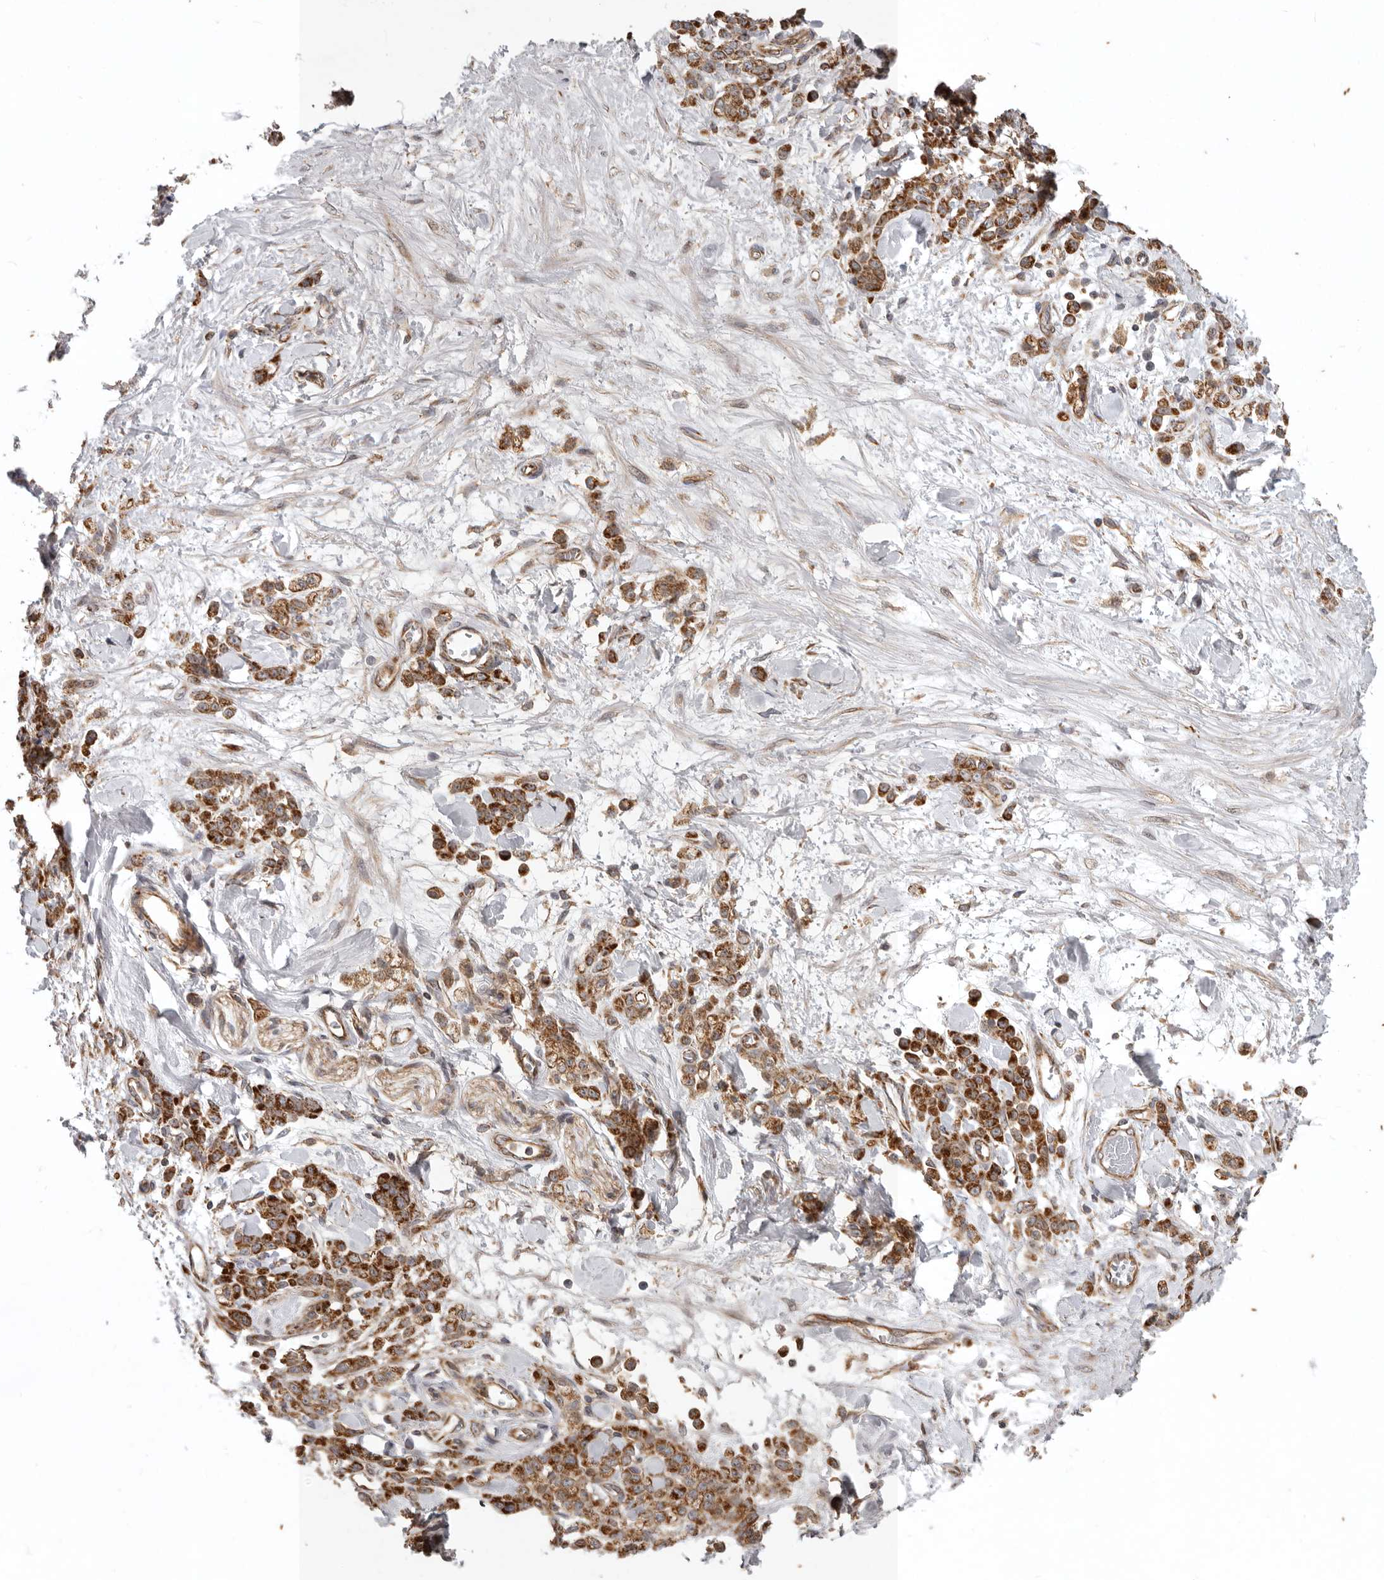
{"staining": {"intensity": "strong", "quantity": ">75%", "location": "cytoplasmic/membranous"}, "tissue": "stomach cancer", "cell_type": "Tumor cells", "image_type": "cancer", "snomed": [{"axis": "morphology", "description": "Normal tissue, NOS"}, {"axis": "morphology", "description": "Adenocarcinoma, NOS"}, {"axis": "topography", "description": "Stomach"}], "caption": "Tumor cells exhibit high levels of strong cytoplasmic/membranous positivity in approximately >75% of cells in human stomach cancer. Using DAB (brown) and hematoxylin (blue) stains, captured at high magnification using brightfield microscopy.", "gene": "MRPS10", "patient": {"sex": "male", "age": 82}}